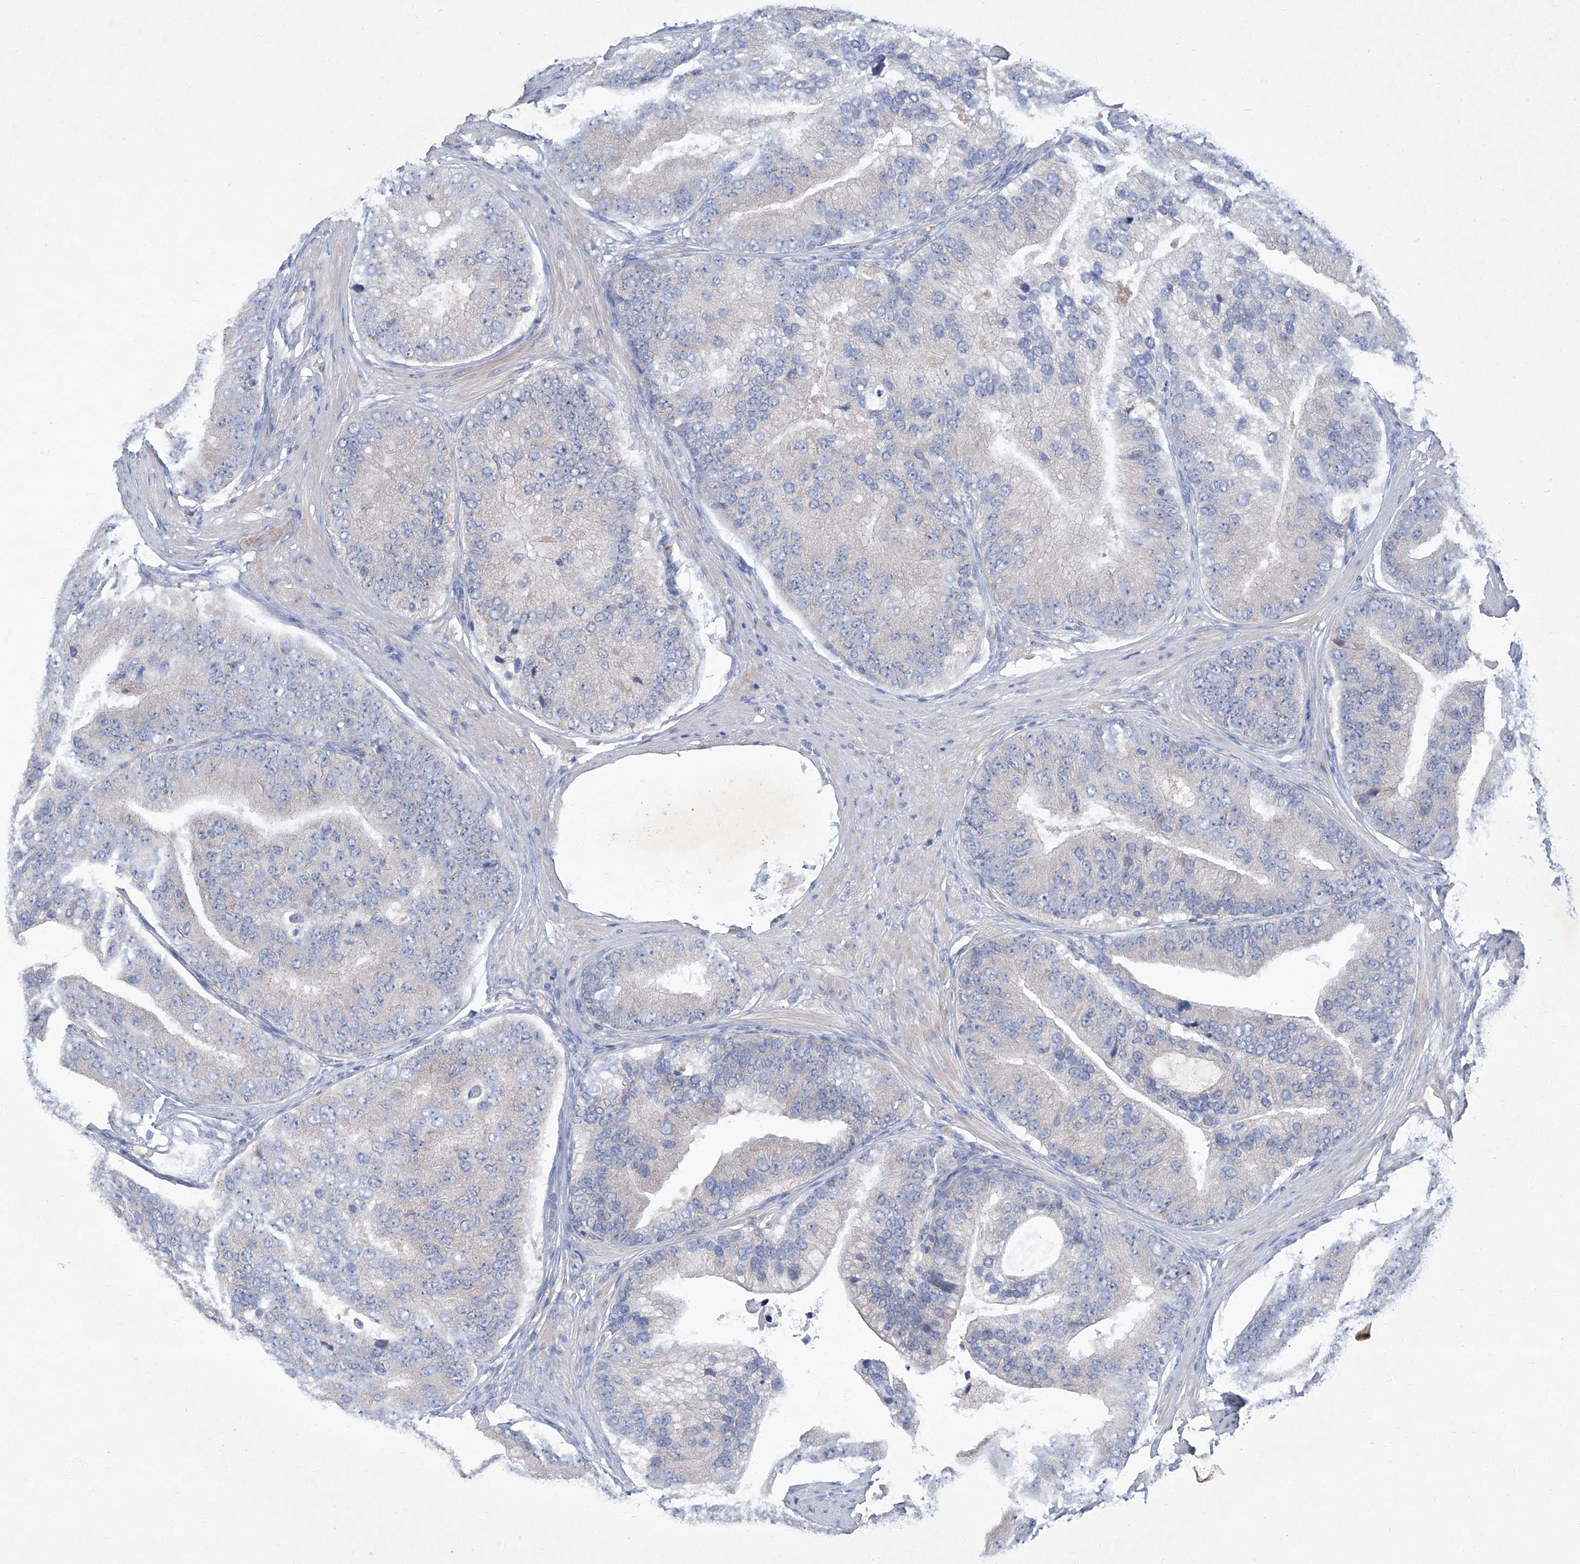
{"staining": {"intensity": "negative", "quantity": "none", "location": "none"}, "tissue": "prostate cancer", "cell_type": "Tumor cells", "image_type": "cancer", "snomed": [{"axis": "morphology", "description": "Adenocarcinoma, High grade"}, {"axis": "topography", "description": "Prostate"}], "caption": "DAB (3,3'-diaminobenzidine) immunohistochemical staining of human prostate high-grade adenocarcinoma shows no significant positivity in tumor cells.", "gene": "SBK2", "patient": {"sex": "male", "age": 70}}